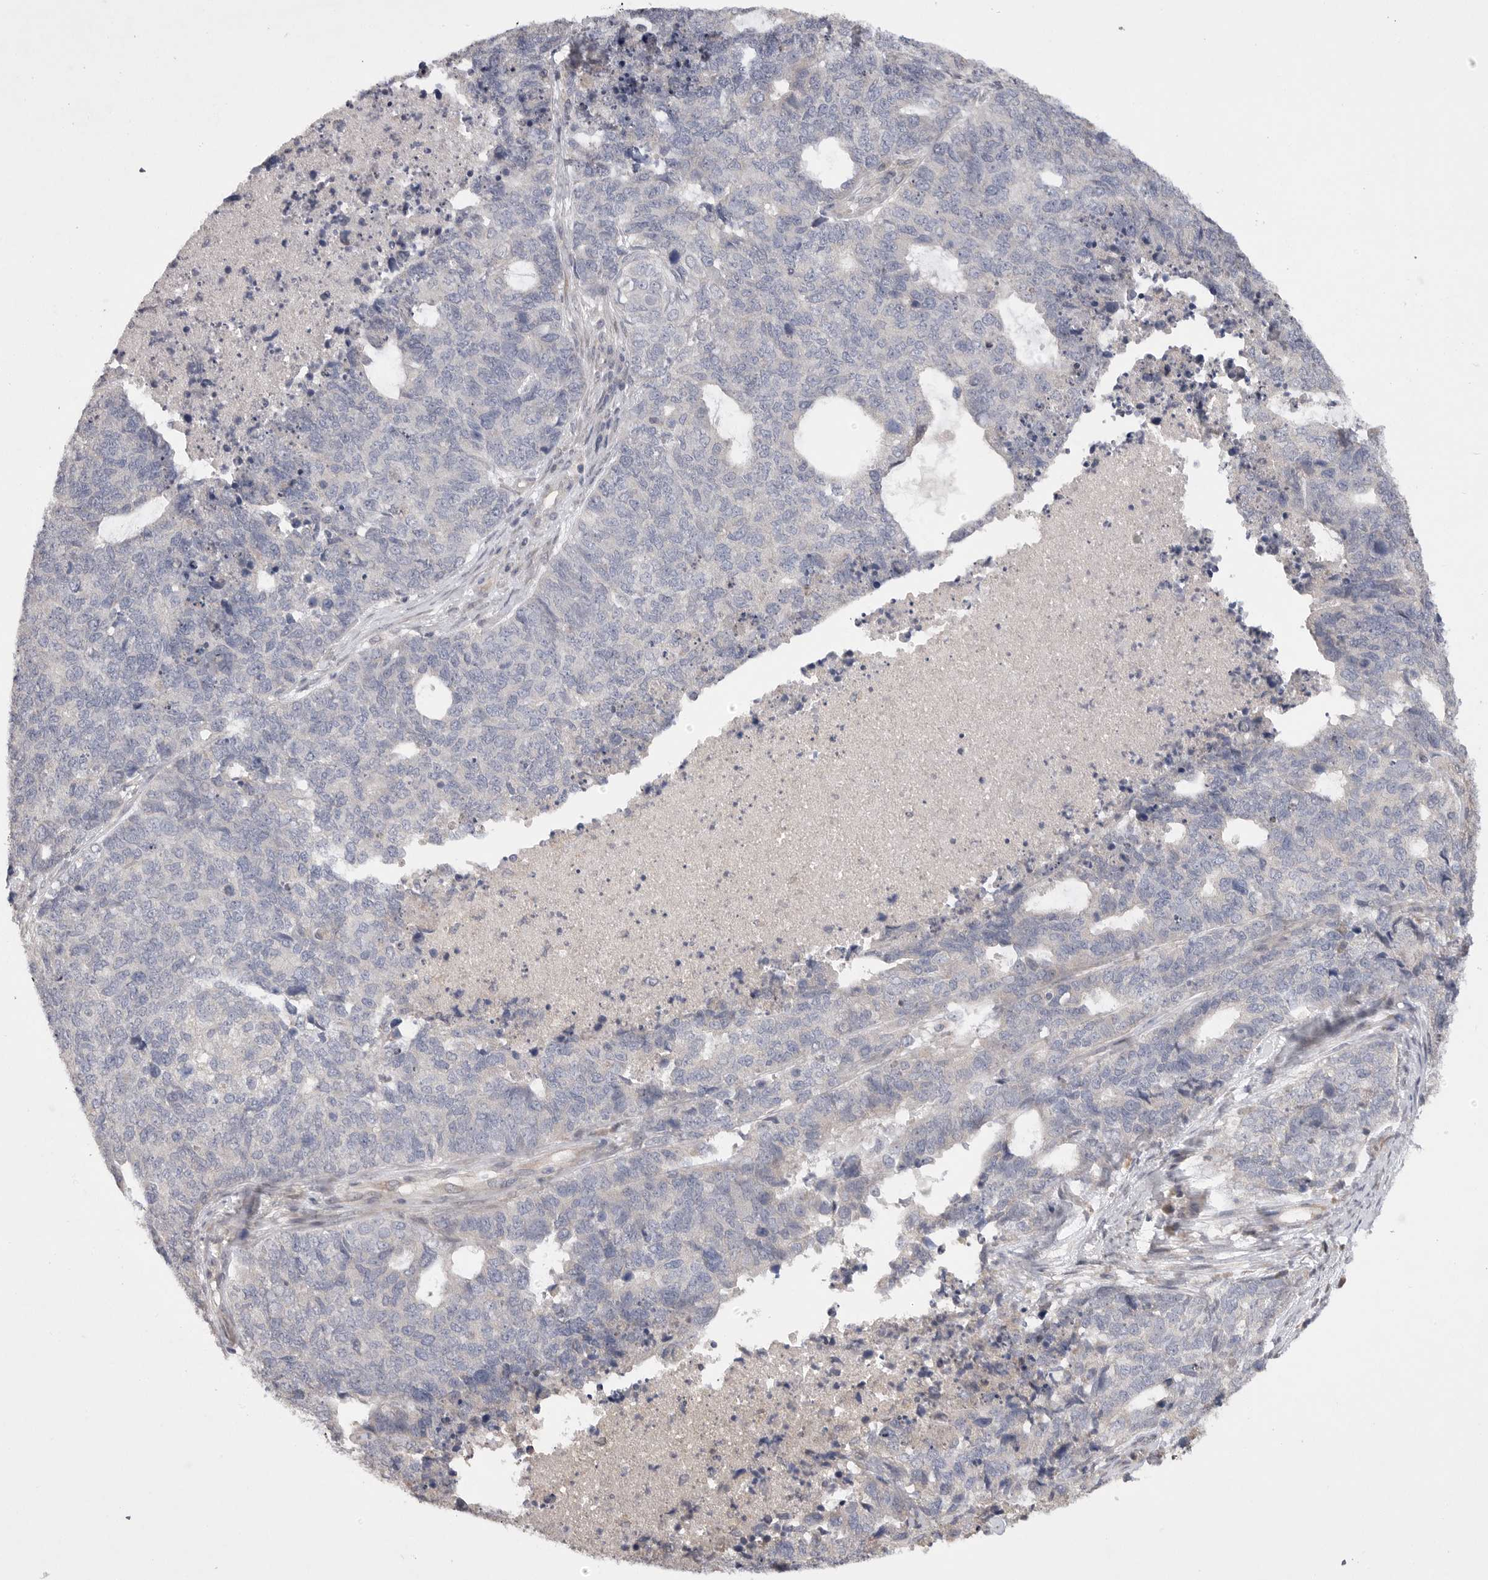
{"staining": {"intensity": "negative", "quantity": "none", "location": "none"}, "tissue": "cervical cancer", "cell_type": "Tumor cells", "image_type": "cancer", "snomed": [{"axis": "morphology", "description": "Squamous cell carcinoma, NOS"}, {"axis": "topography", "description": "Cervix"}], "caption": "Tumor cells show no significant protein staining in squamous cell carcinoma (cervical).", "gene": "EDEM3", "patient": {"sex": "female", "age": 63}}